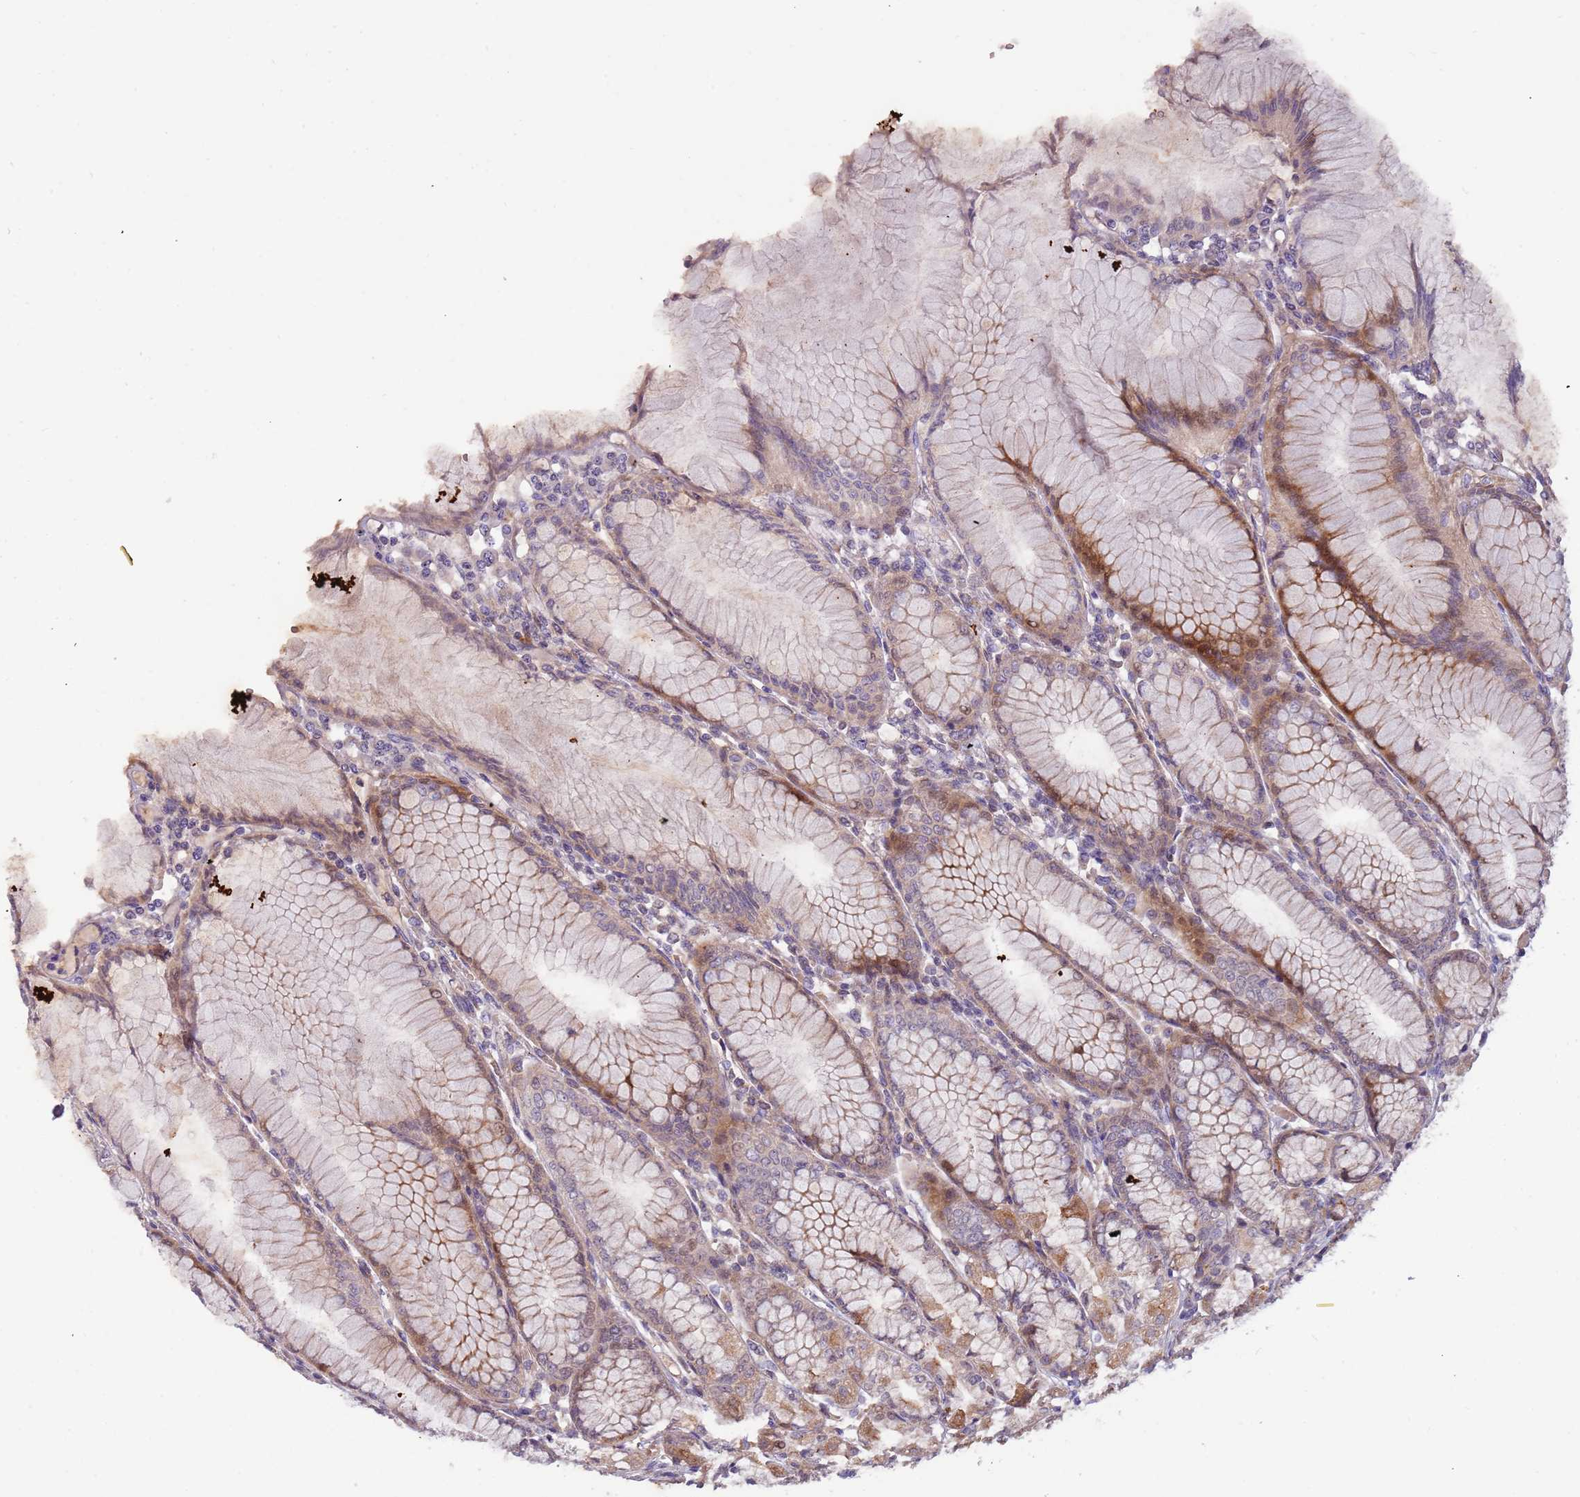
{"staining": {"intensity": "strong", "quantity": "25%-75%", "location": "cytoplasmic/membranous,nuclear"}, "tissue": "stomach", "cell_type": "Glandular cells", "image_type": "normal", "snomed": [{"axis": "morphology", "description": "Normal tissue, NOS"}, {"axis": "topography", "description": "Stomach"}], "caption": "Human stomach stained with a brown dye shows strong cytoplasmic/membranous,nuclear positive positivity in approximately 25%-75% of glandular cells.", "gene": "TRAPPC6B", "patient": {"sex": "female", "age": 57}}